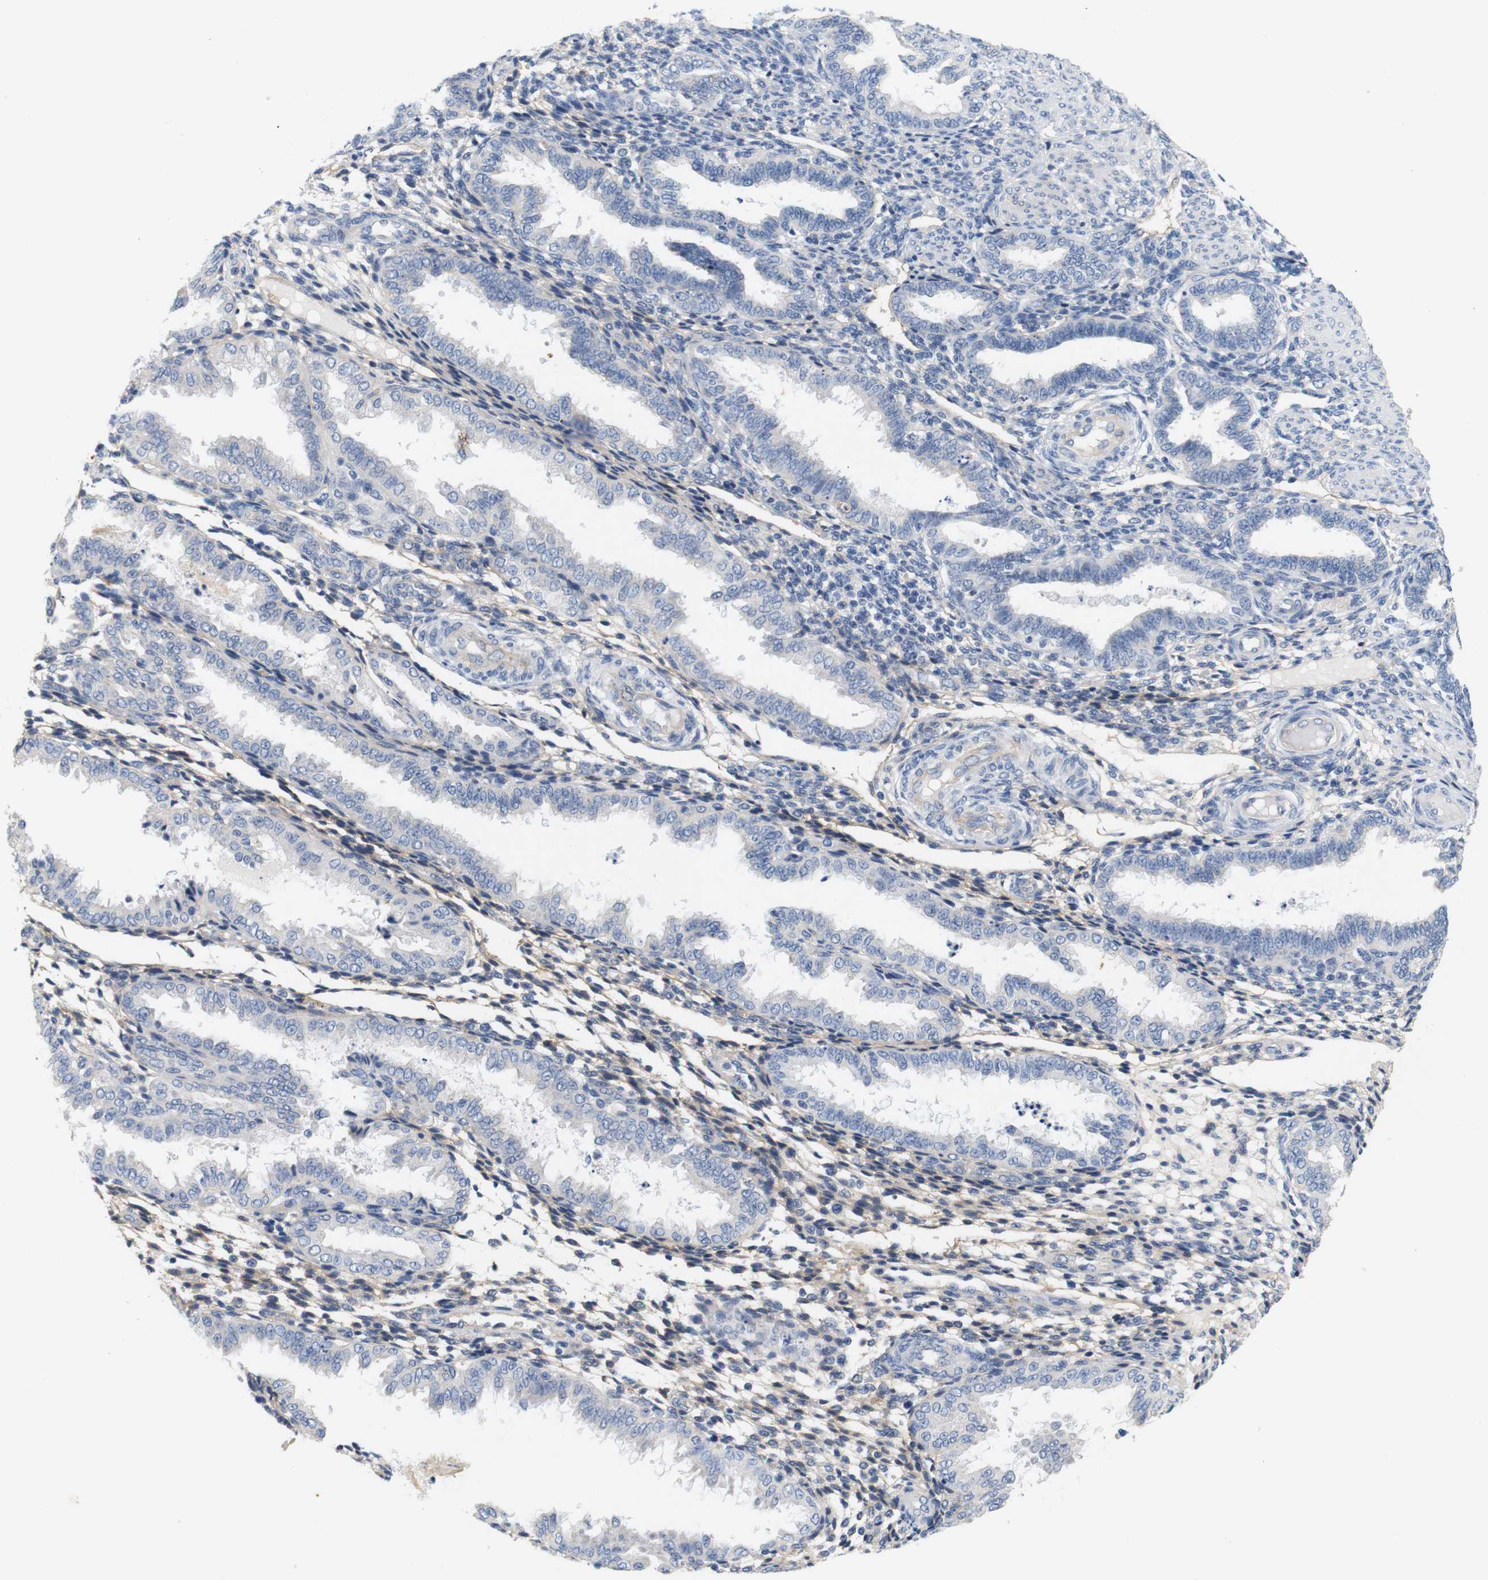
{"staining": {"intensity": "weak", "quantity": "<25%", "location": "cytoplasmic/membranous"}, "tissue": "endometrium", "cell_type": "Cells in endometrial stroma", "image_type": "normal", "snomed": [{"axis": "morphology", "description": "Normal tissue, NOS"}, {"axis": "topography", "description": "Endometrium"}], "caption": "Immunohistochemistry (IHC) histopathology image of benign endometrium: human endometrium stained with DAB (3,3'-diaminobenzidine) shows no significant protein staining in cells in endometrial stroma. (Brightfield microscopy of DAB immunohistochemistry (IHC) at high magnification).", "gene": "ITGA5", "patient": {"sex": "female", "age": 33}}